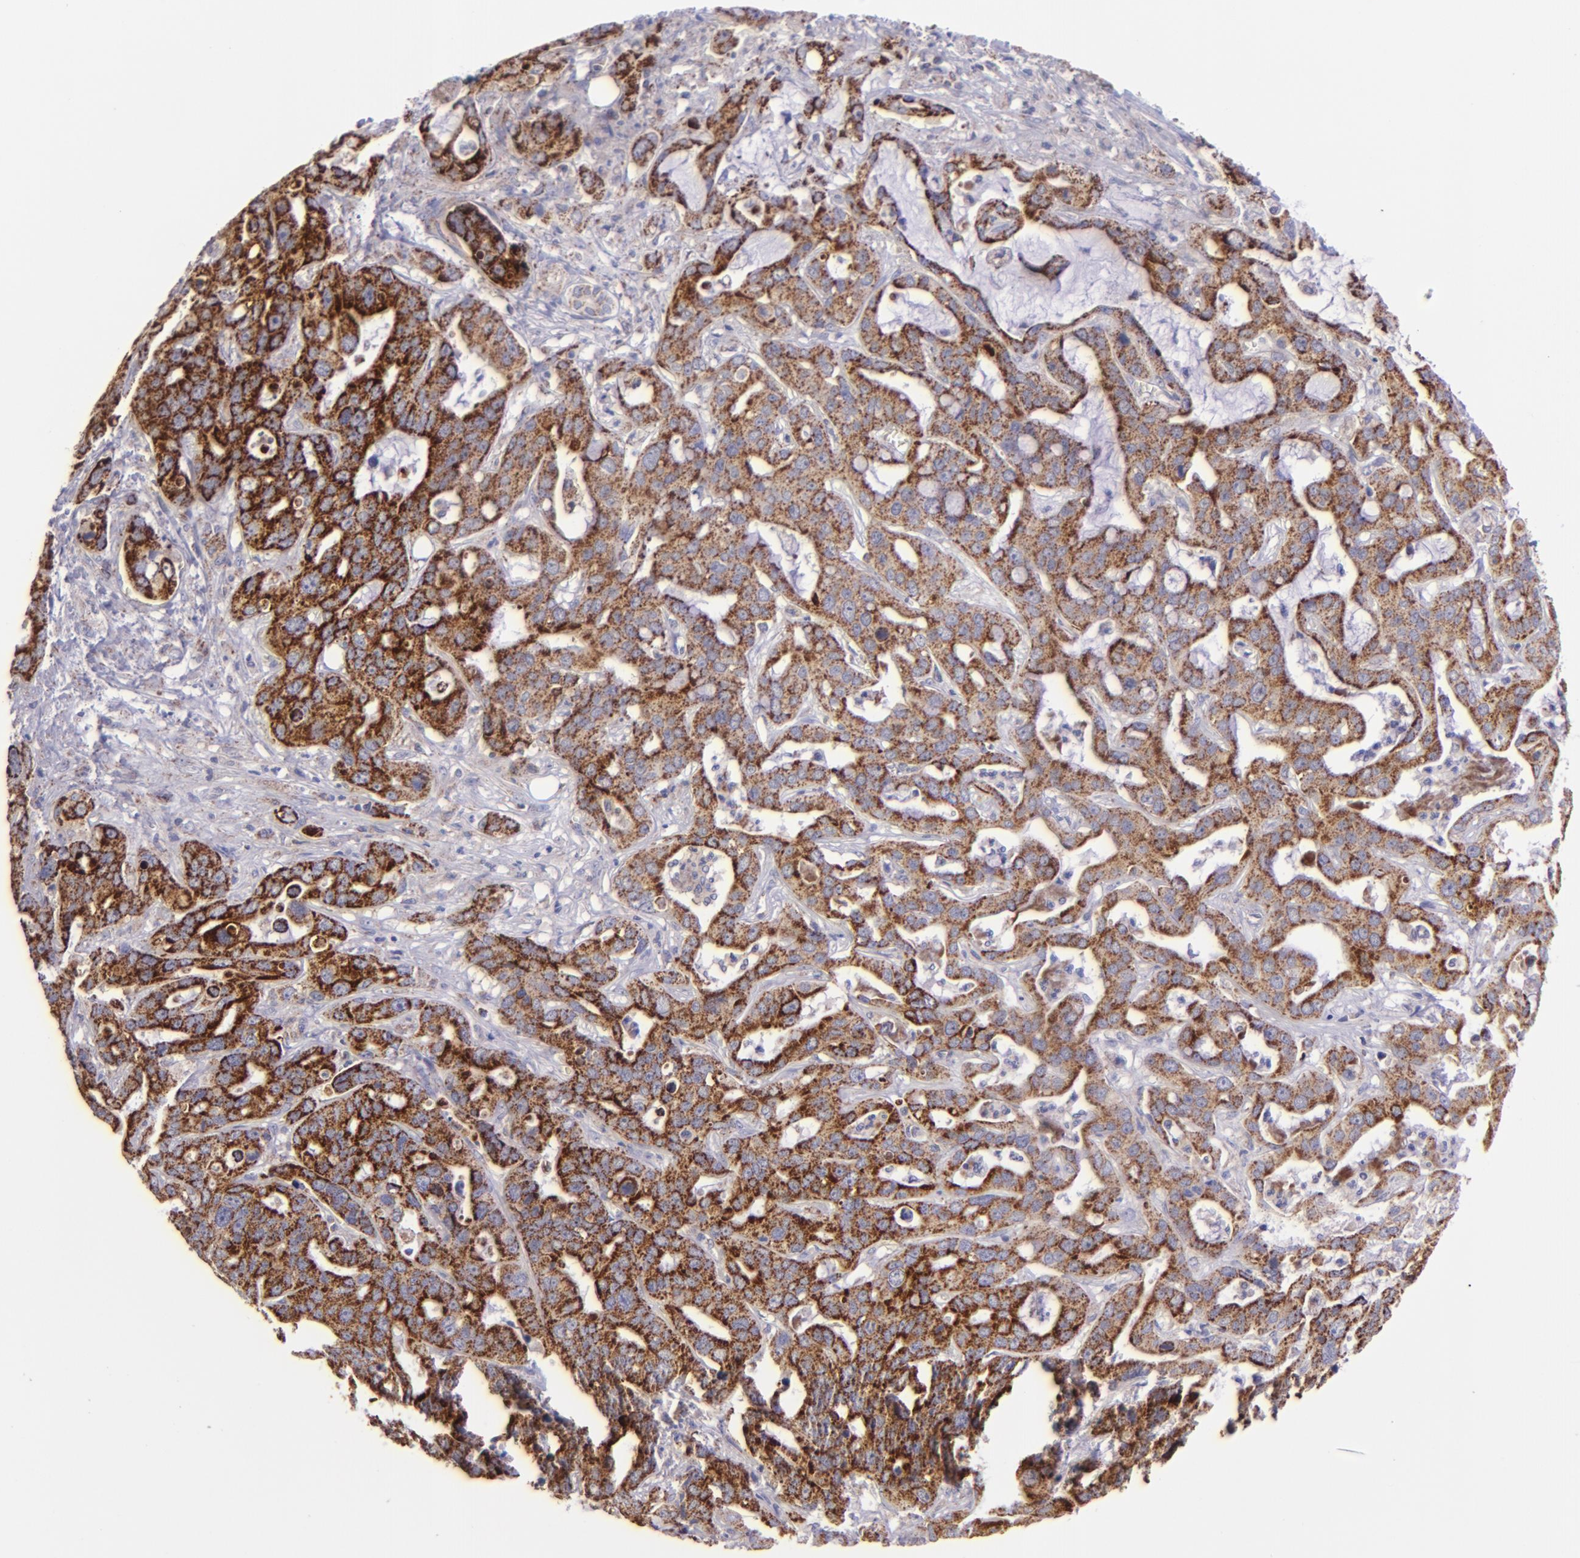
{"staining": {"intensity": "moderate", "quantity": ">75%", "location": "cytoplasmic/membranous"}, "tissue": "liver cancer", "cell_type": "Tumor cells", "image_type": "cancer", "snomed": [{"axis": "morphology", "description": "Cholangiocarcinoma"}, {"axis": "topography", "description": "Liver"}], "caption": "A photomicrograph of human liver cancer (cholangiocarcinoma) stained for a protein exhibits moderate cytoplasmic/membranous brown staining in tumor cells.", "gene": "HSPD1", "patient": {"sex": "female", "age": 65}}